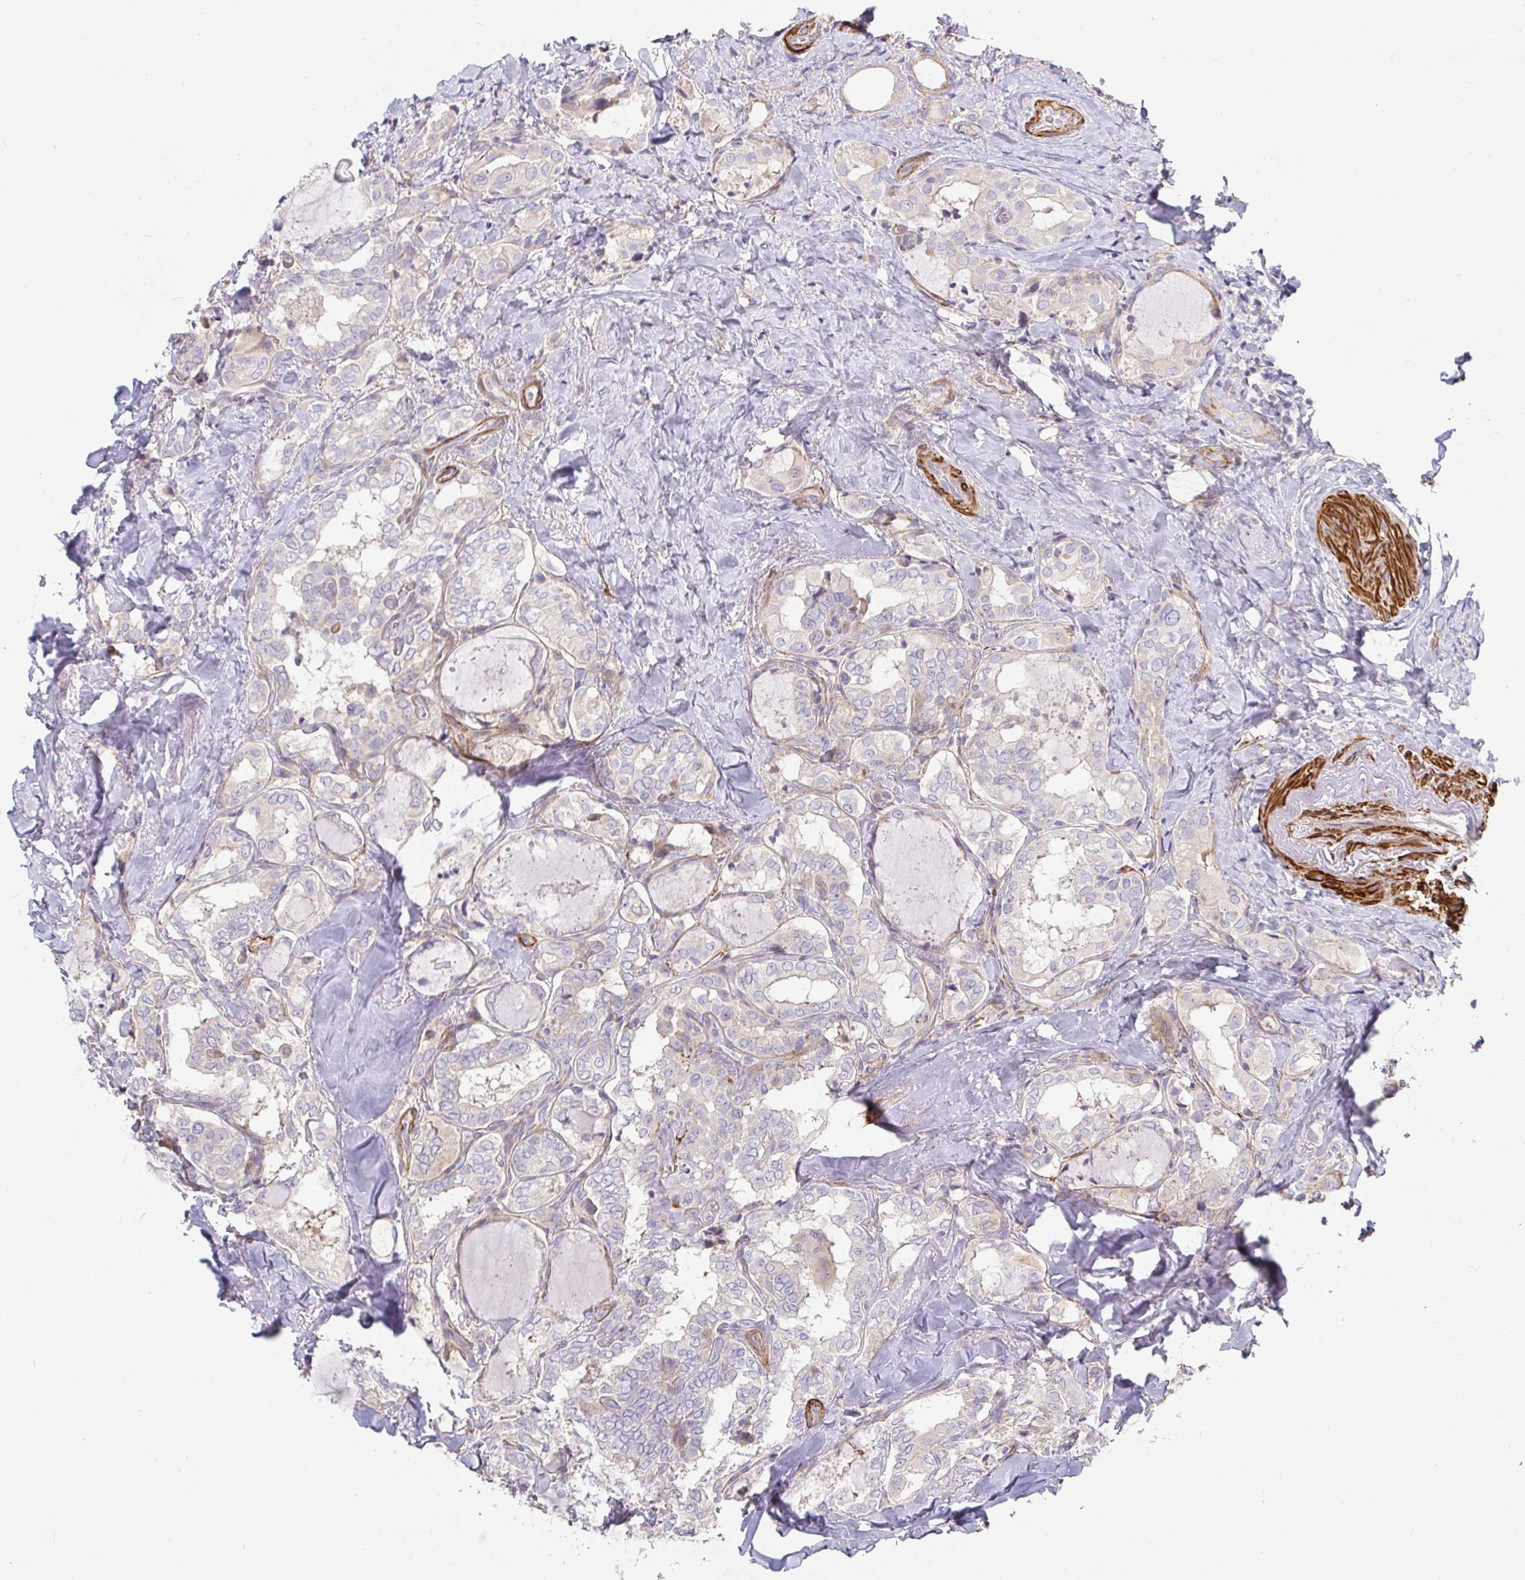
{"staining": {"intensity": "negative", "quantity": "none", "location": "none"}, "tissue": "thyroid cancer", "cell_type": "Tumor cells", "image_type": "cancer", "snomed": [{"axis": "morphology", "description": "Papillary adenocarcinoma, NOS"}, {"axis": "topography", "description": "Thyroid gland"}], "caption": "DAB (3,3'-diaminobenzidine) immunohistochemical staining of human papillary adenocarcinoma (thyroid) exhibits no significant staining in tumor cells.", "gene": "SSH2", "patient": {"sex": "female", "age": 75}}